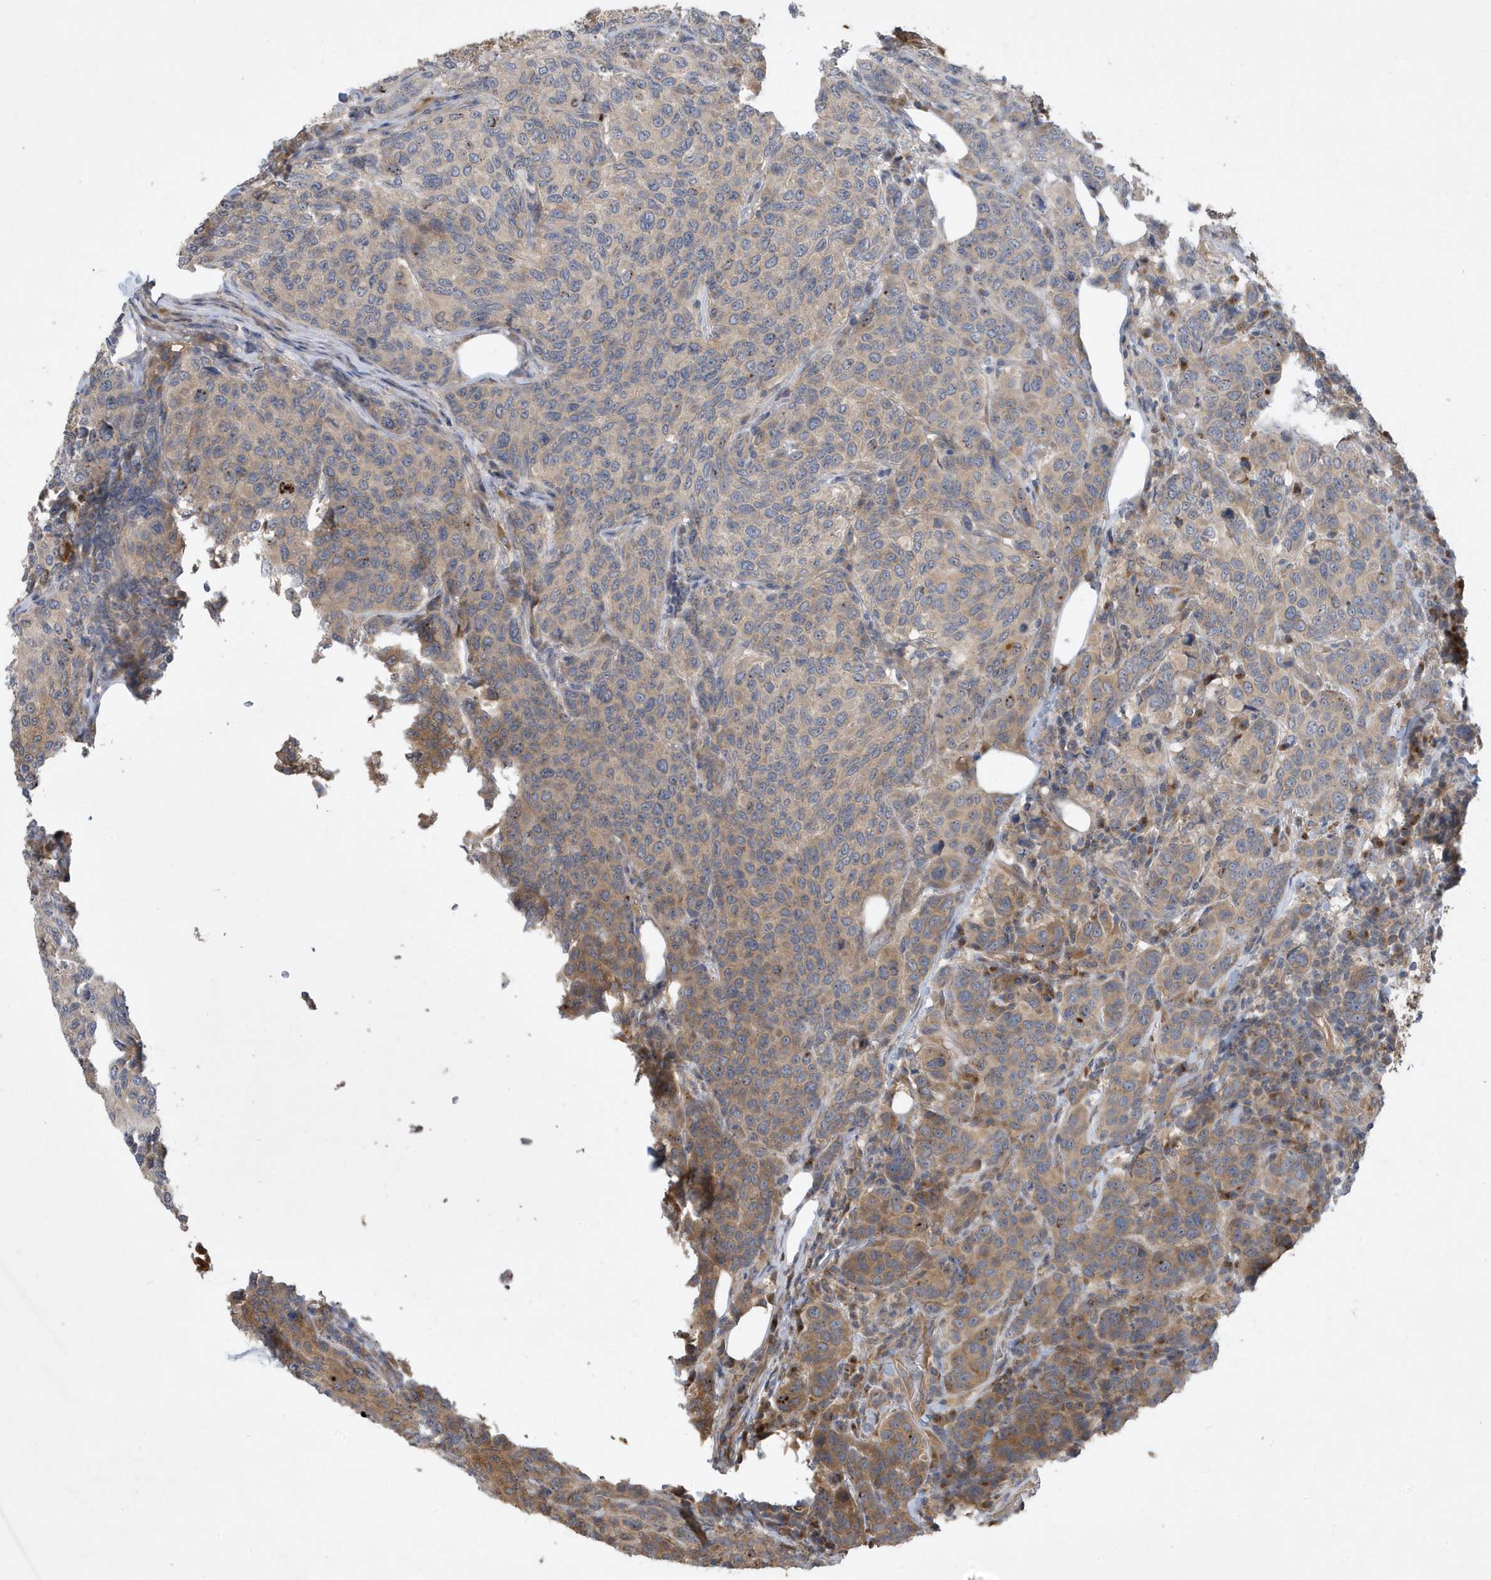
{"staining": {"intensity": "moderate", "quantity": "<25%", "location": "cytoplasmic/membranous"}, "tissue": "breast cancer", "cell_type": "Tumor cells", "image_type": "cancer", "snomed": [{"axis": "morphology", "description": "Duct carcinoma"}, {"axis": "topography", "description": "Breast"}], "caption": "An immunohistochemistry micrograph of tumor tissue is shown. Protein staining in brown labels moderate cytoplasmic/membranous positivity in breast infiltrating ductal carcinoma within tumor cells. The staining was performed using DAB, with brown indicating positive protein expression. Nuclei are stained blue with hematoxylin.", "gene": "LAPTM4A", "patient": {"sex": "female", "age": 55}}